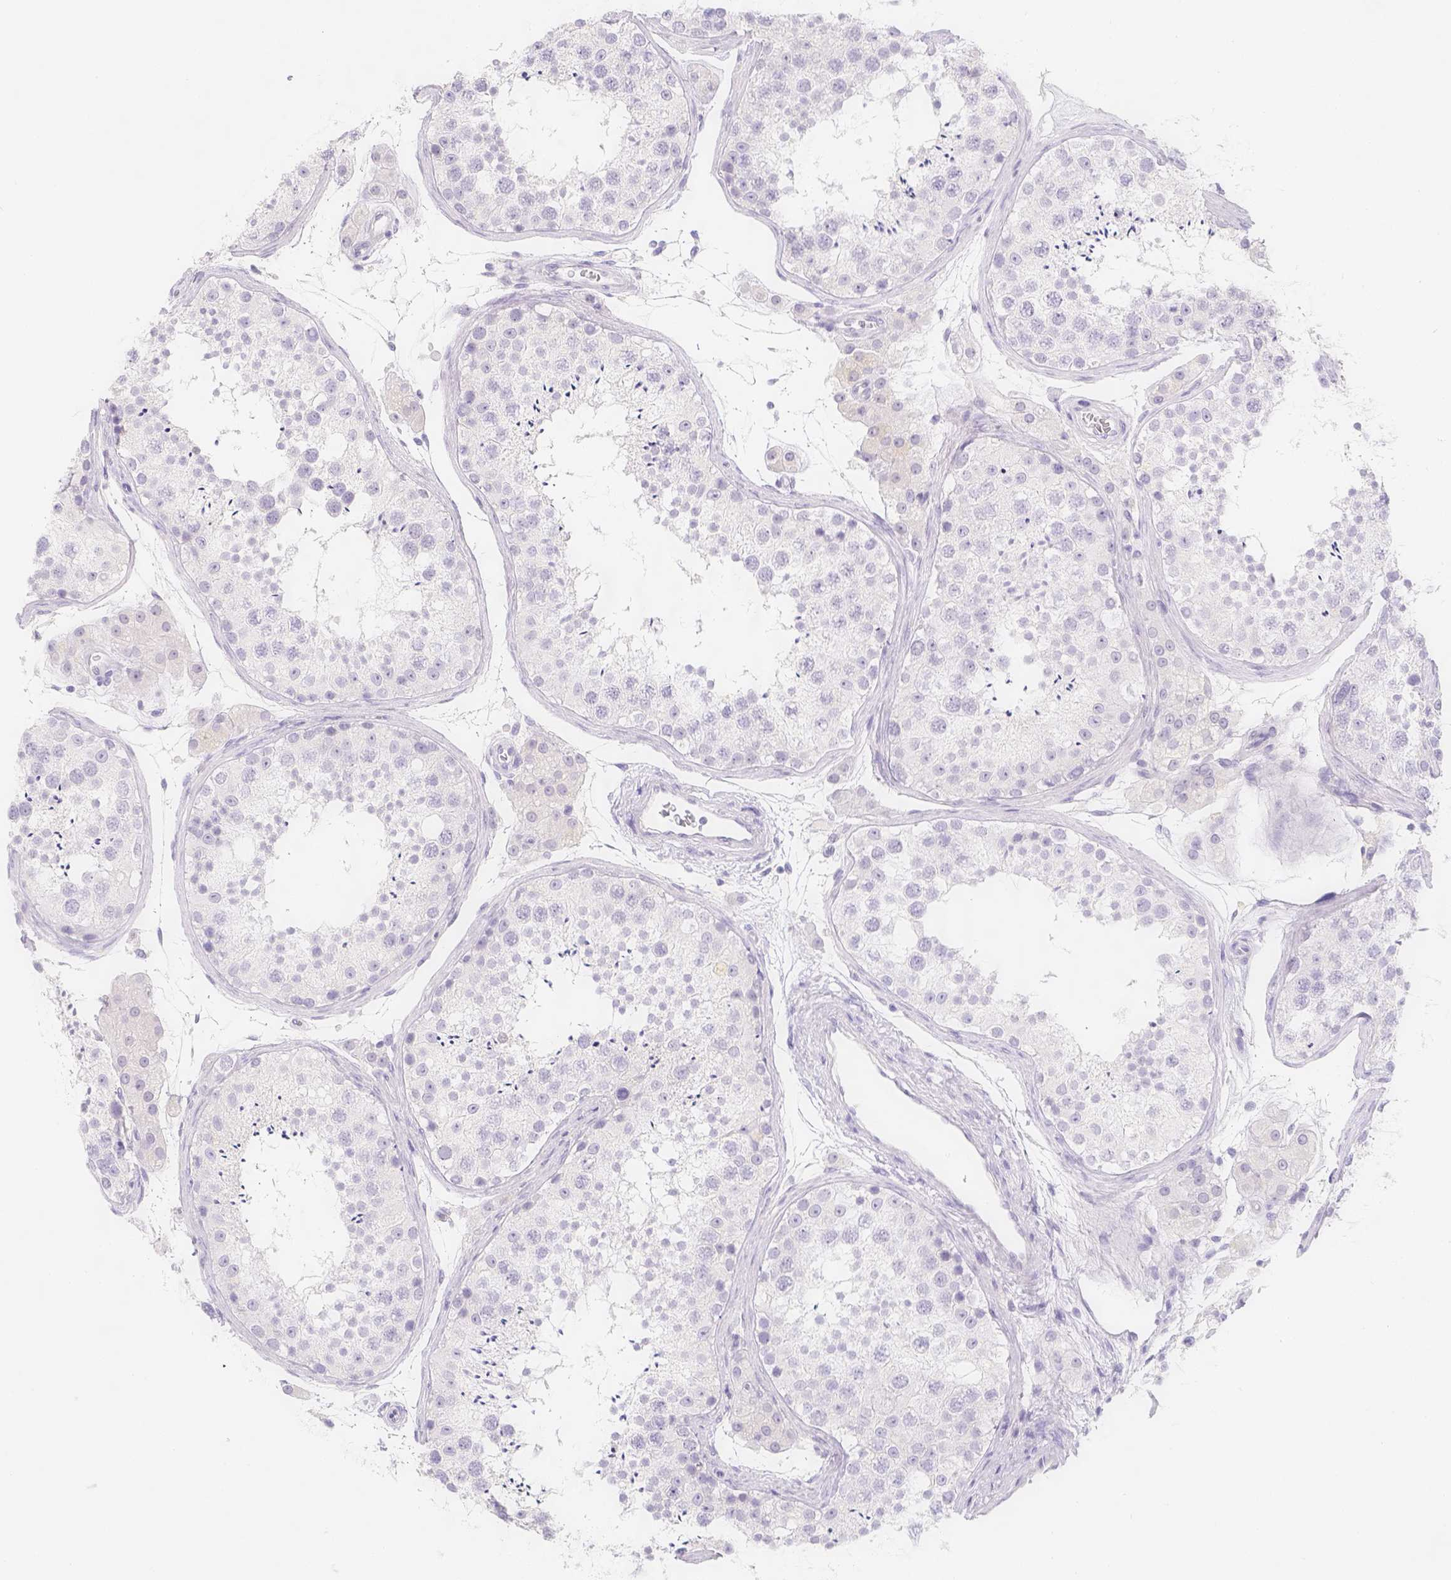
{"staining": {"intensity": "negative", "quantity": "none", "location": "none"}, "tissue": "testis", "cell_type": "Cells in seminiferous ducts", "image_type": "normal", "snomed": [{"axis": "morphology", "description": "Normal tissue, NOS"}, {"axis": "topography", "description": "Testis"}], "caption": "The IHC image has no significant expression in cells in seminiferous ducts of testis. (DAB IHC with hematoxylin counter stain).", "gene": "SLC18A1", "patient": {"sex": "male", "age": 41}}